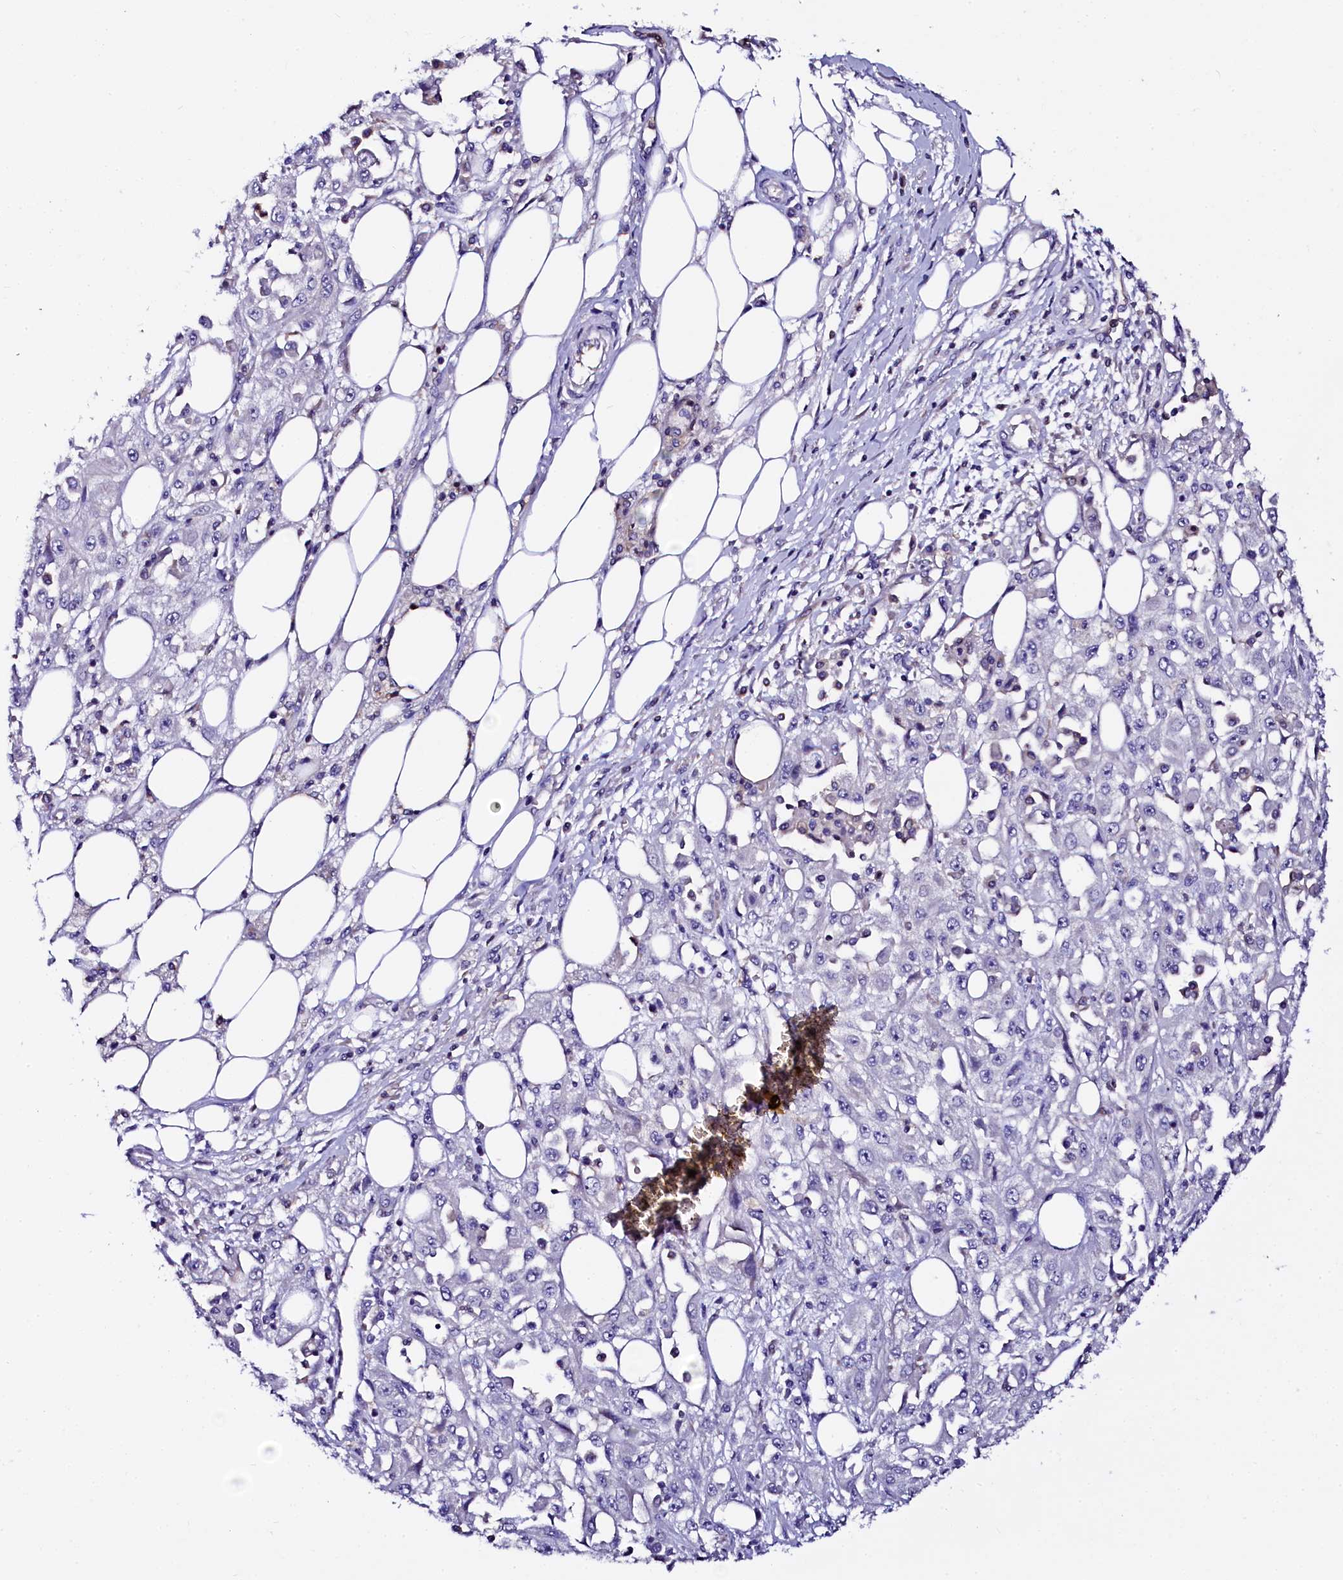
{"staining": {"intensity": "negative", "quantity": "none", "location": "none"}, "tissue": "skin cancer", "cell_type": "Tumor cells", "image_type": "cancer", "snomed": [{"axis": "morphology", "description": "Squamous cell carcinoma, NOS"}, {"axis": "morphology", "description": "Squamous cell carcinoma, metastatic, NOS"}, {"axis": "topography", "description": "Skin"}, {"axis": "topography", "description": "Lymph node"}], "caption": "Skin metastatic squamous cell carcinoma was stained to show a protein in brown. There is no significant staining in tumor cells.", "gene": "OTOL1", "patient": {"sex": "male", "age": 75}}